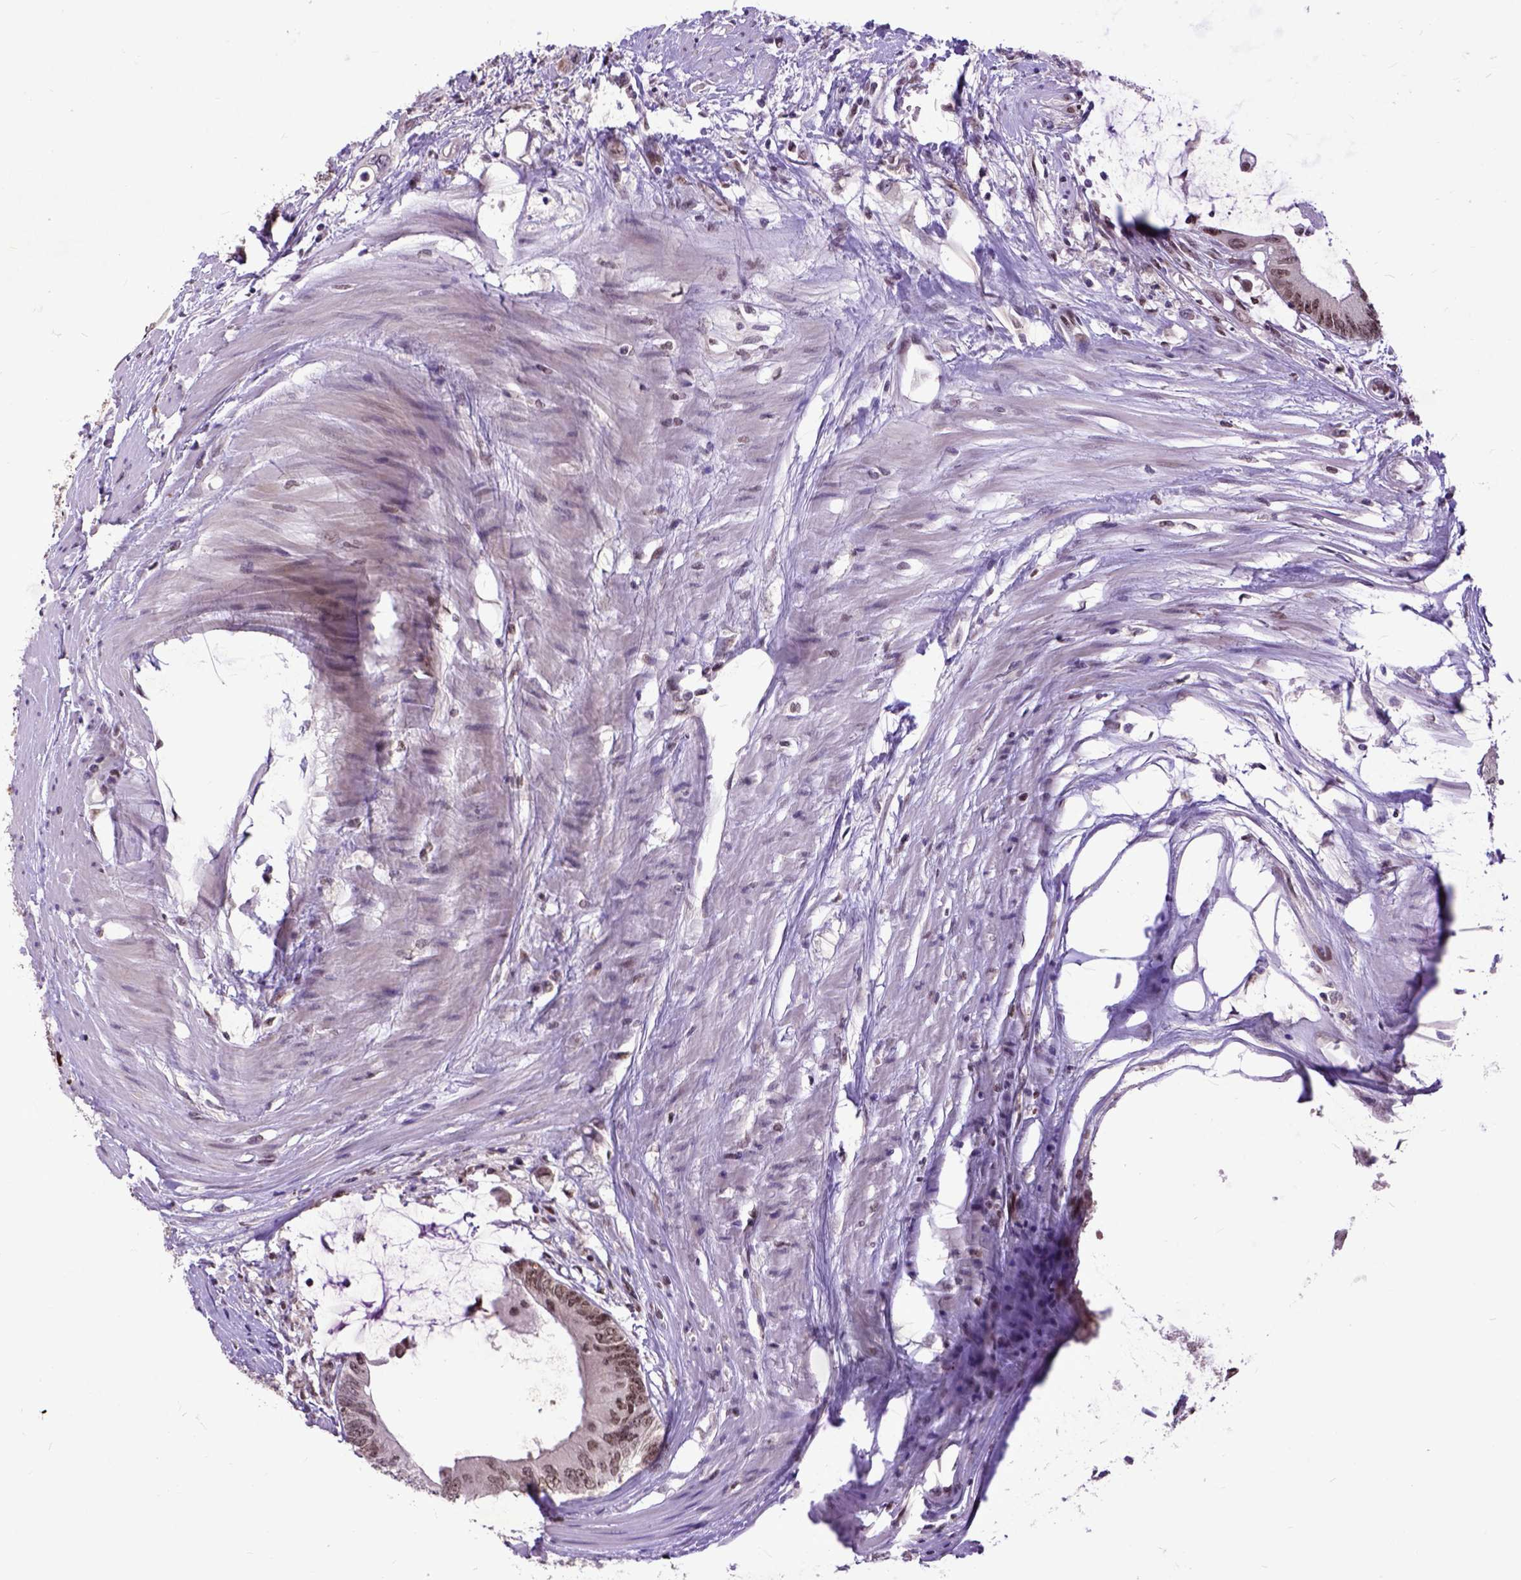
{"staining": {"intensity": "weak", "quantity": ">75%", "location": "nuclear"}, "tissue": "colorectal cancer", "cell_type": "Tumor cells", "image_type": "cancer", "snomed": [{"axis": "morphology", "description": "Adenocarcinoma, NOS"}, {"axis": "topography", "description": "Rectum"}], "caption": "Immunohistochemical staining of colorectal cancer (adenocarcinoma) demonstrates low levels of weak nuclear expression in approximately >75% of tumor cells. The protein of interest is stained brown, and the nuclei are stained in blue (DAB (3,3'-diaminobenzidine) IHC with brightfield microscopy, high magnification).", "gene": "RCC2", "patient": {"sex": "male", "age": 59}}